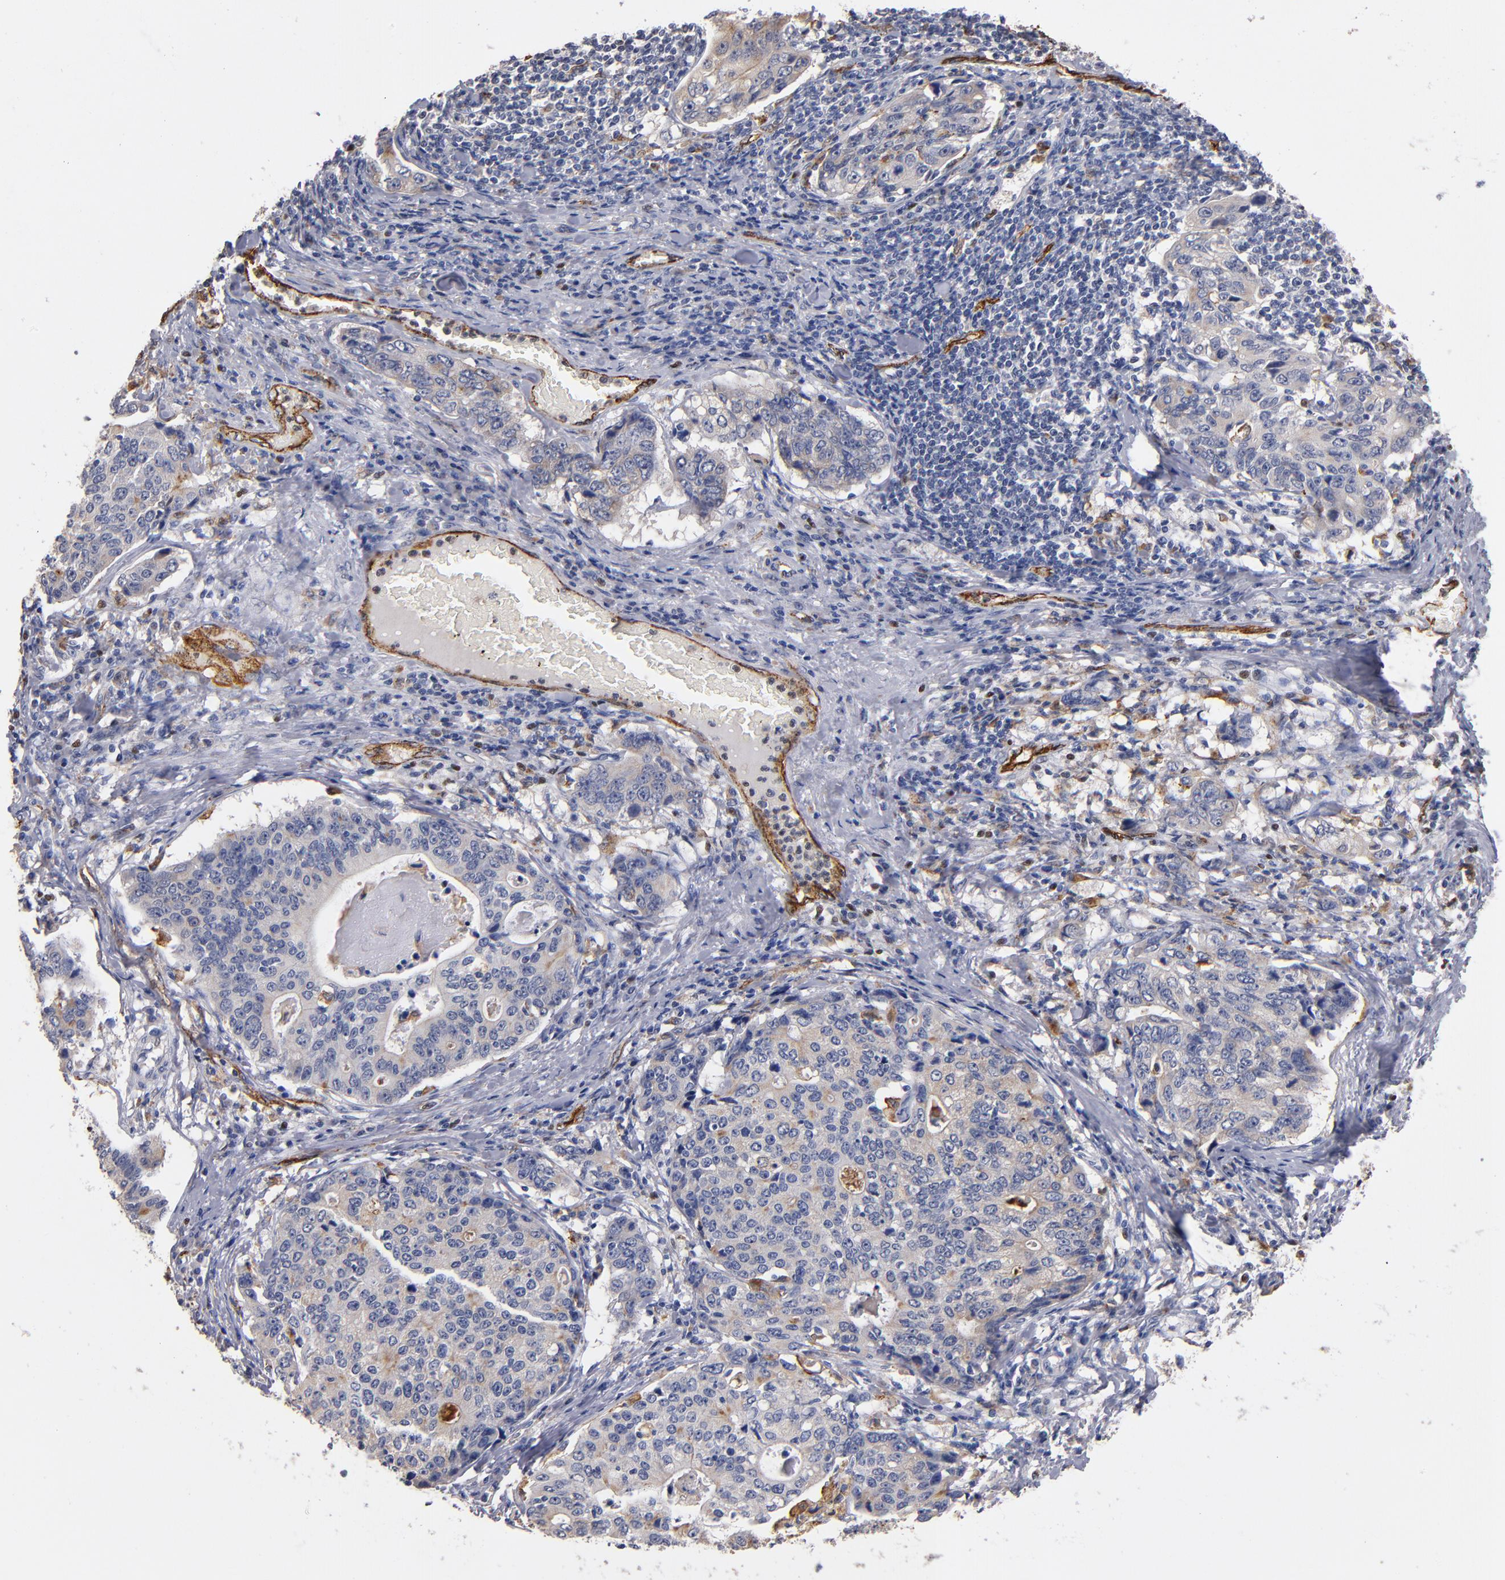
{"staining": {"intensity": "weak", "quantity": "25%-75%", "location": "cytoplasmic/membranous"}, "tissue": "stomach cancer", "cell_type": "Tumor cells", "image_type": "cancer", "snomed": [{"axis": "morphology", "description": "Adenocarcinoma, NOS"}, {"axis": "topography", "description": "Esophagus"}, {"axis": "topography", "description": "Stomach"}], "caption": "Brown immunohistochemical staining in human stomach adenocarcinoma demonstrates weak cytoplasmic/membranous expression in about 25%-75% of tumor cells.", "gene": "SELP", "patient": {"sex": "male", "age": 74}}